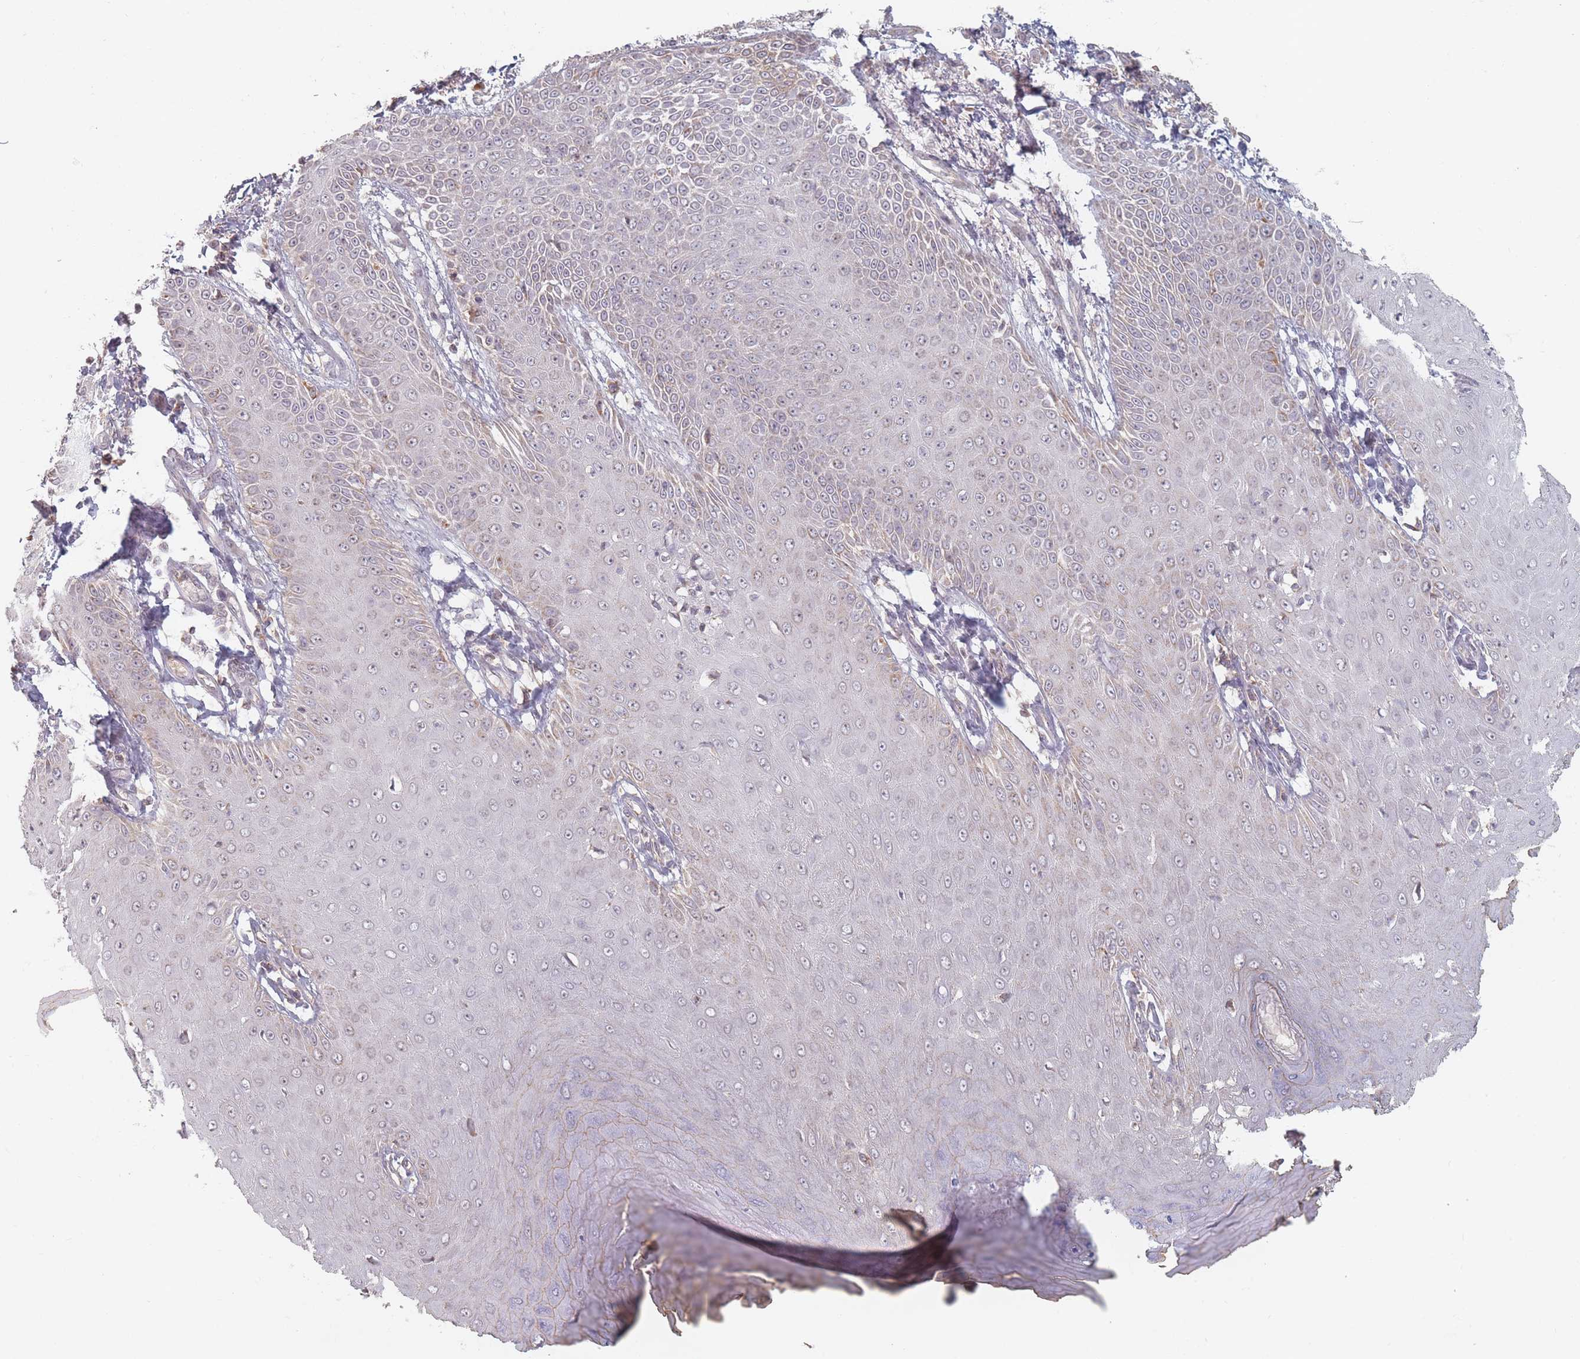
{"staining": {"intensity": "negative", "quantity": "none", "location": "none"}, "tissue": "skin cancer", "cell_type": "Tumor cells", "image_type": "cancer", "snomed": [{"axis": "morphology", "description": "Squamous cell carcinoma, NOS"}, {"axis": "topography", "description": "Skin"}], "caption": "This micrograph is of skin cancer stained with IHC to label a protein in brown with the nuclei are counter-stained blue. There is no staining in tumor cells.", "gene": "OR2M4", "patient": {"sex": "male", "age": 70}}